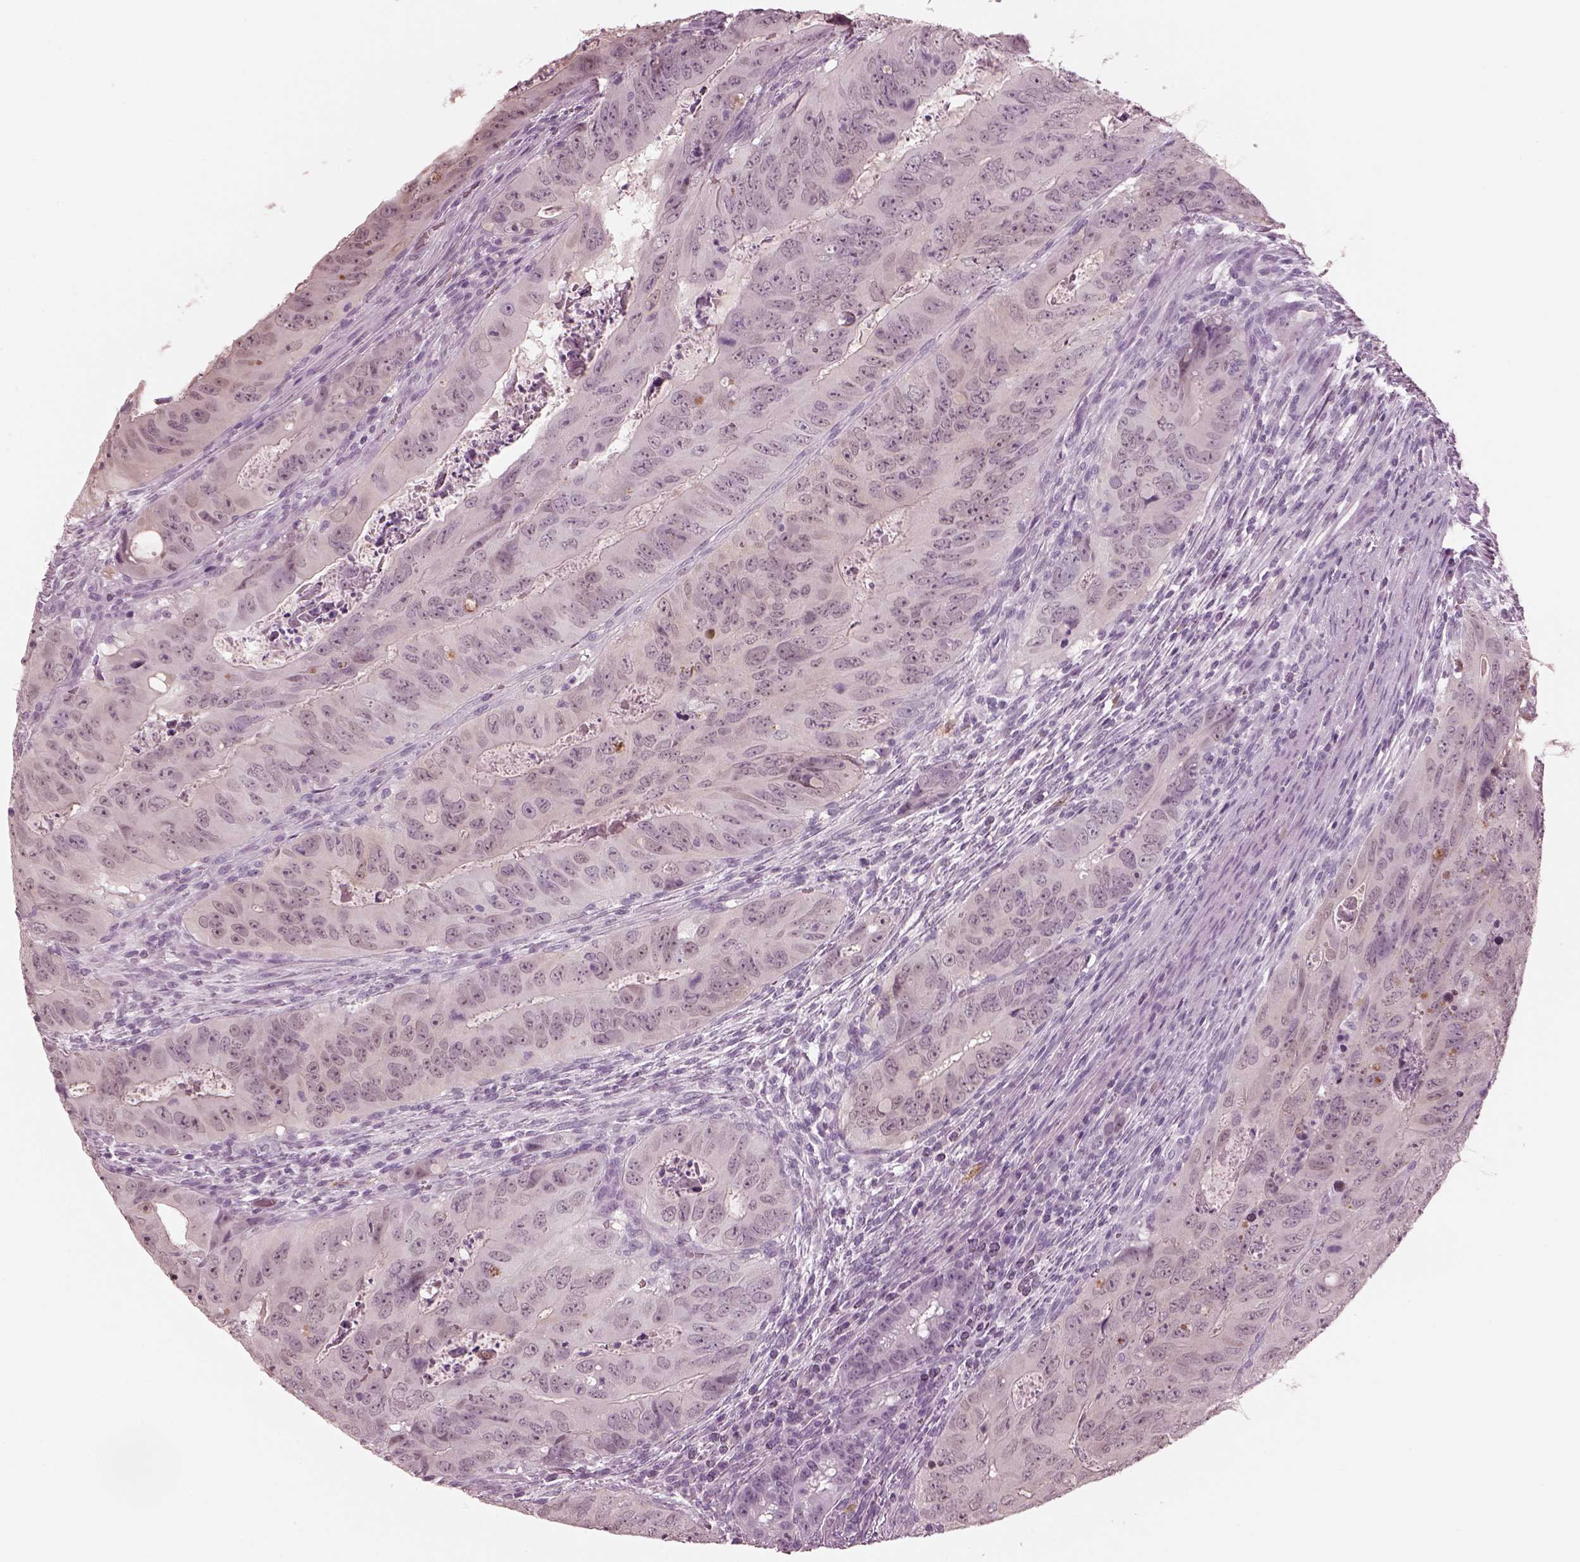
{"staining": {"intensity": "negative", "quantity": "none", "location": "none"}, "tissue": "colorectal cancer", "cell_type": "Tumor cells", "image_type": "cancer", "snomed": [{"axis": "morphology", "description": "Adenocarcinoma, NOS"}, {"axis": "topography", "description": "Colon"}], "caption": "A high-resolution photomicrograph shows IHC staining of colorectal adenocarcinoma, which reveals no significant expression in tumor cells.", "gene": "C2orf81", "patient": {"sex": "male", "age": 79}}